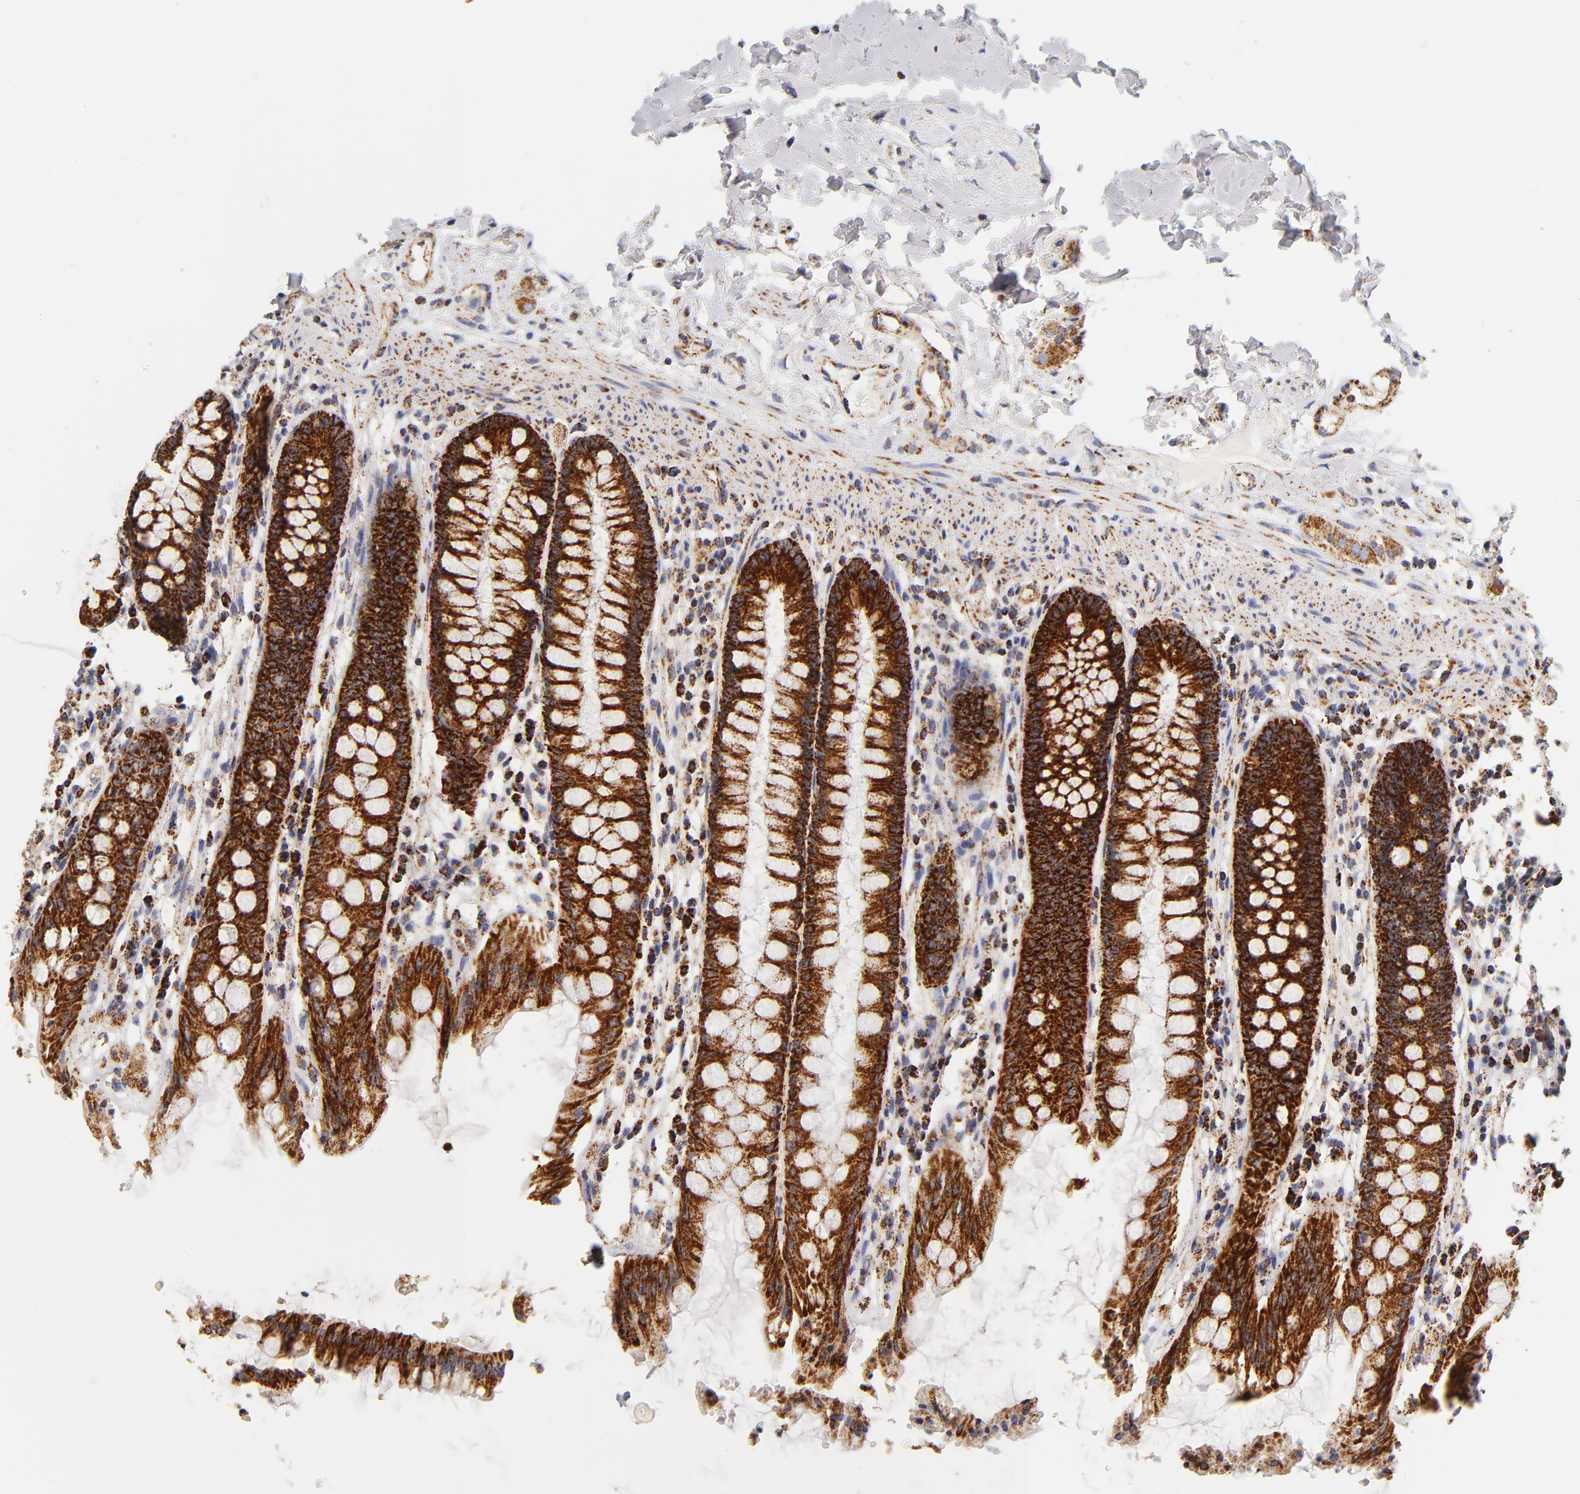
{"staining": {"intensity": "strong", "quantity": ">75%", "location": "cytoplasmic/membranous"}, "tissue": "rectum", "cell_type": "Glandular cells", "image_type": "normal", "snomed": [{"axis": "morphology", "description": "Normal tissue, NOS"}, {"axis": "topography", "description": "Rectum"}], "caption": "Protein staining by IHC displays strong cytoplasmic/membranous staining in approximately >75% of glandular cells in benign rectum.", "gene": "ECHS1", "patient": {"sex": "female", "age": 46}}